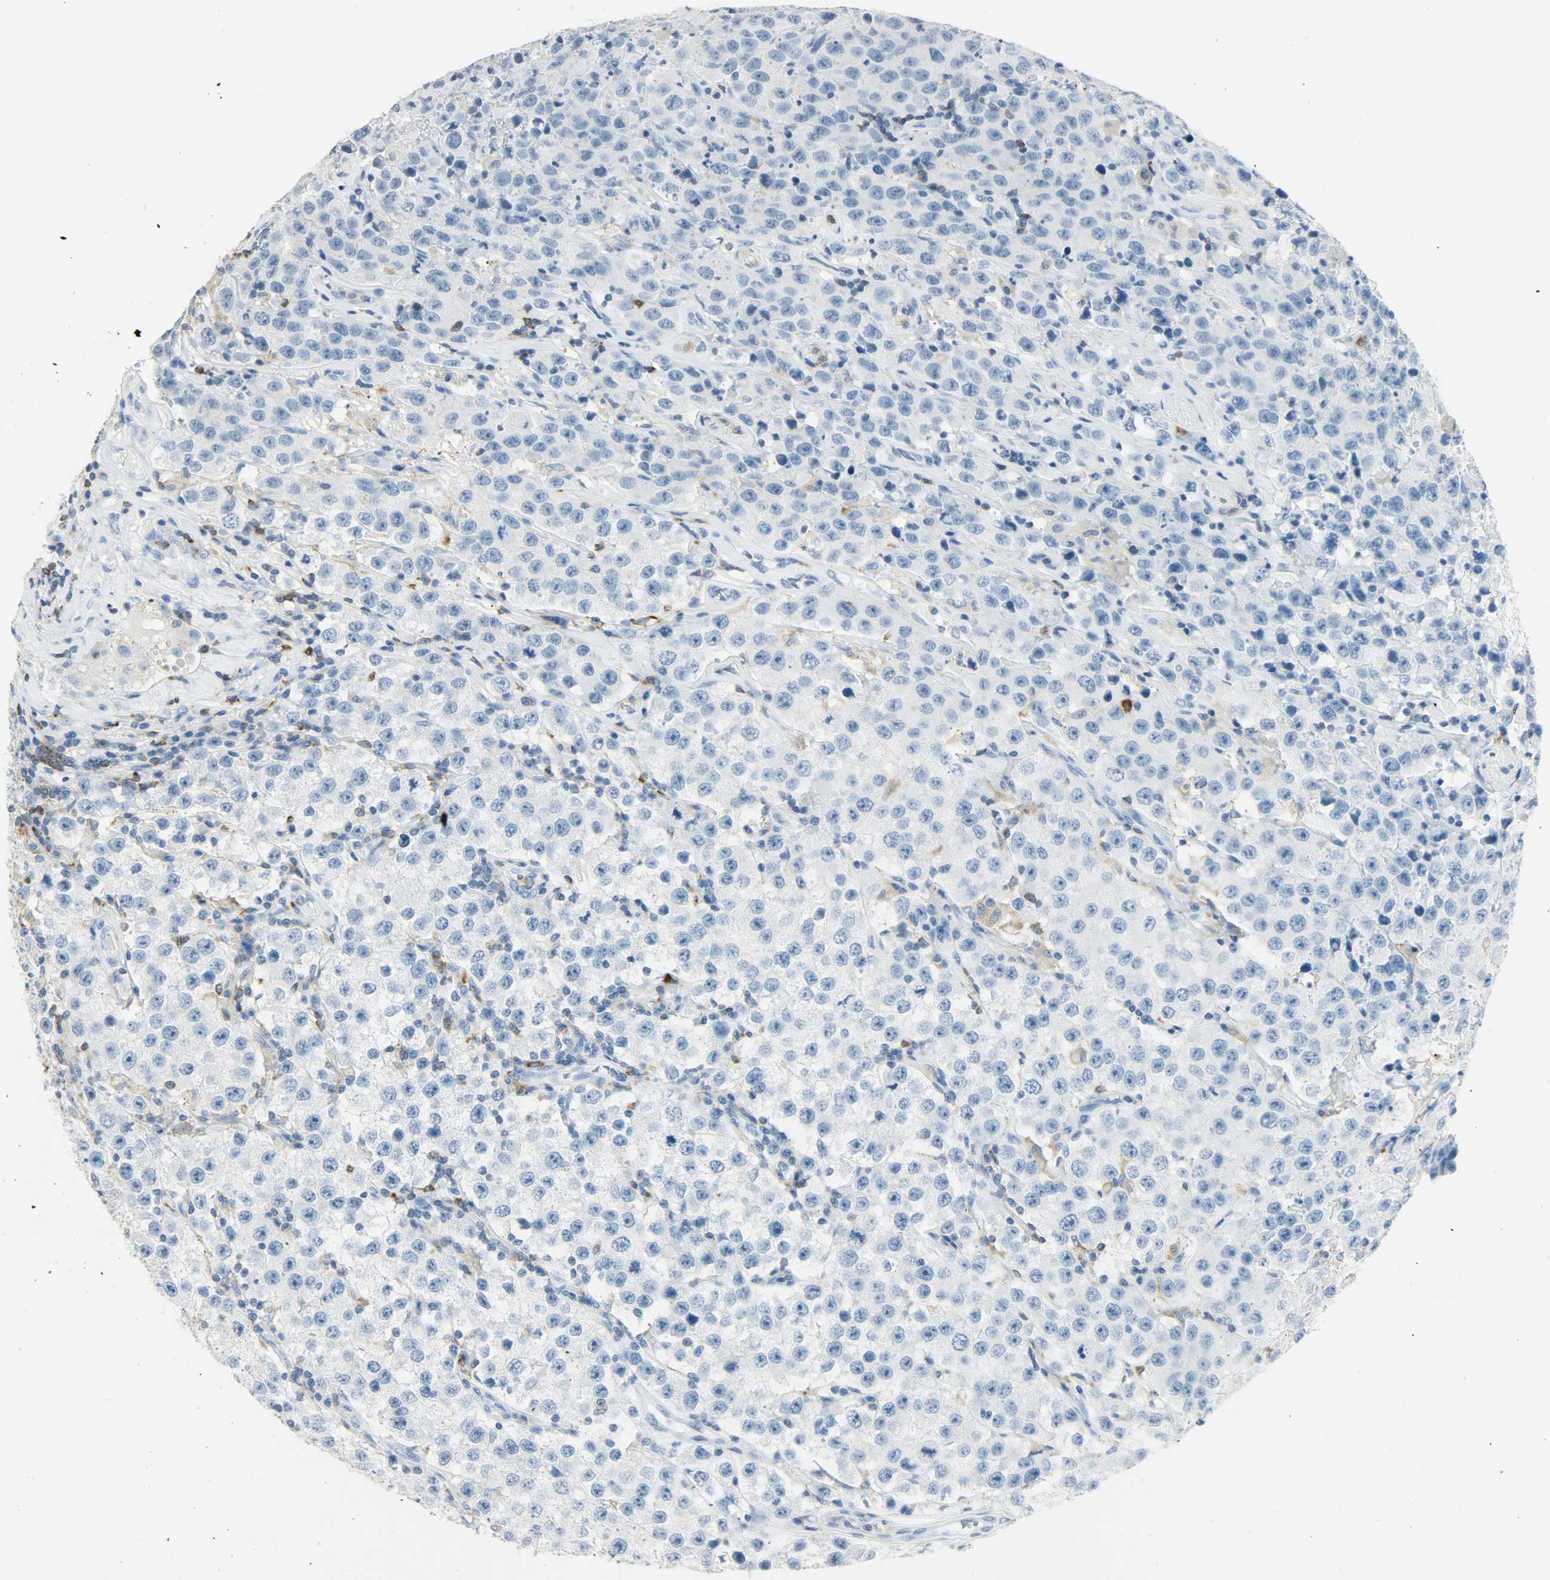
{"staining": {"intensity": "negative", "quantity": "none", "location": "none"}, "tissue": "testis cancer", "cell_type": "Tumor cells", "image_type": "cancer", "snomed": [{"axis": "morphology", "description": "Seminoma, NOS"}, {"axis": "topography", "description": "Testis"}], "caption": "There is no significant positivity in tumor cells of testis cancer (seminoma).", "gene": "PTPN6", "patient": {"sex": "male", "age": 52}}